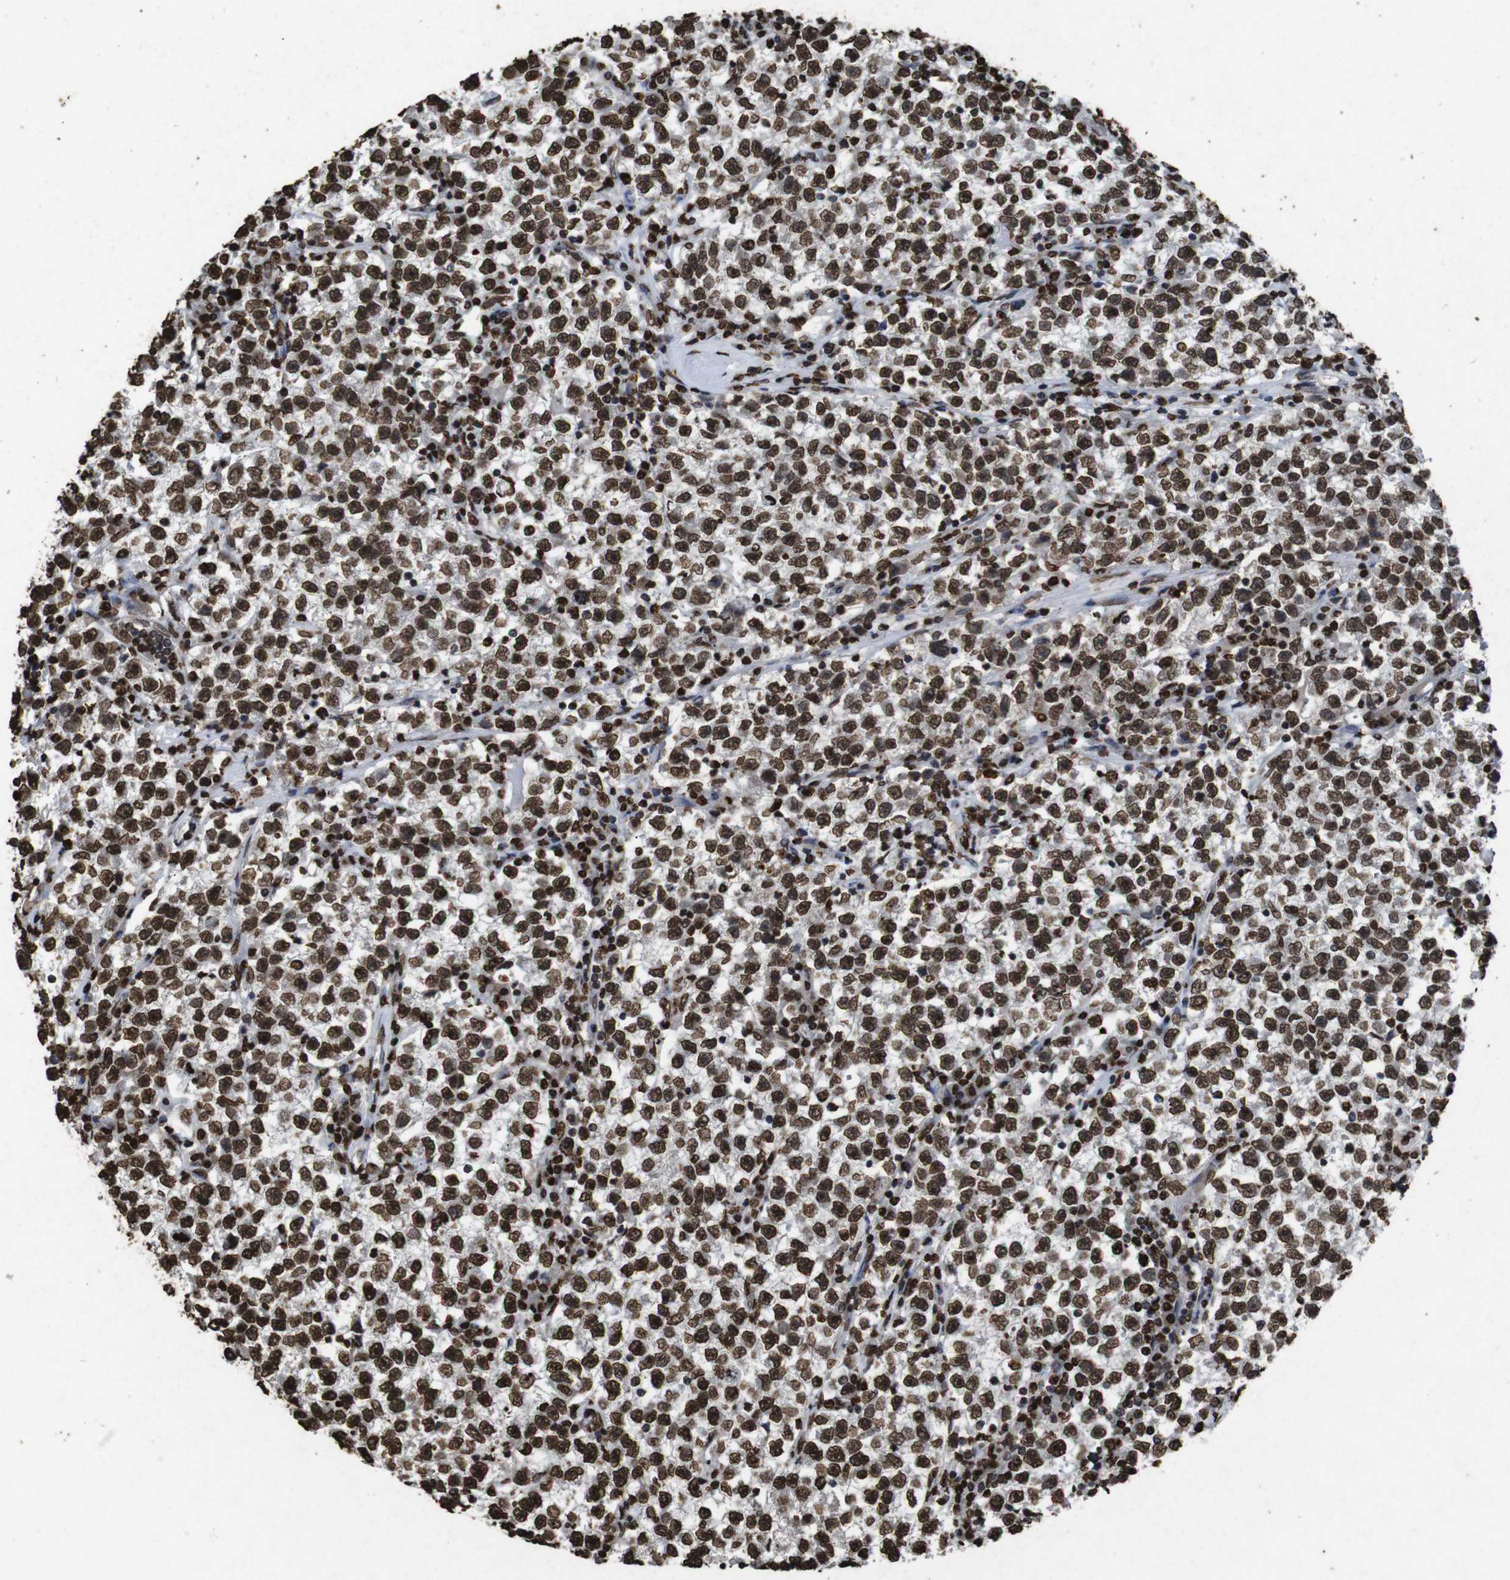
{"staining": {"intensity": "strong", "quantity": ">75%", "location": "nuclear"}, "tissue": "testis cancer", "cell_type": "Tumor cells", "image_type": "cancer", "snomed": [{"axis": "morphology", "description": "Seminoma, NOS"}, {"axis": "topography", "description": "Testis"}], "caption": "A micrograph of human testis seminoma stained for a protein shows strong nuclear brown staining in tumor cells. (brown staining indicates protein expression, while blue staining denotes nuclei).", "gene": "MDM2", "patient": {"sex": "male", "age": 22}}